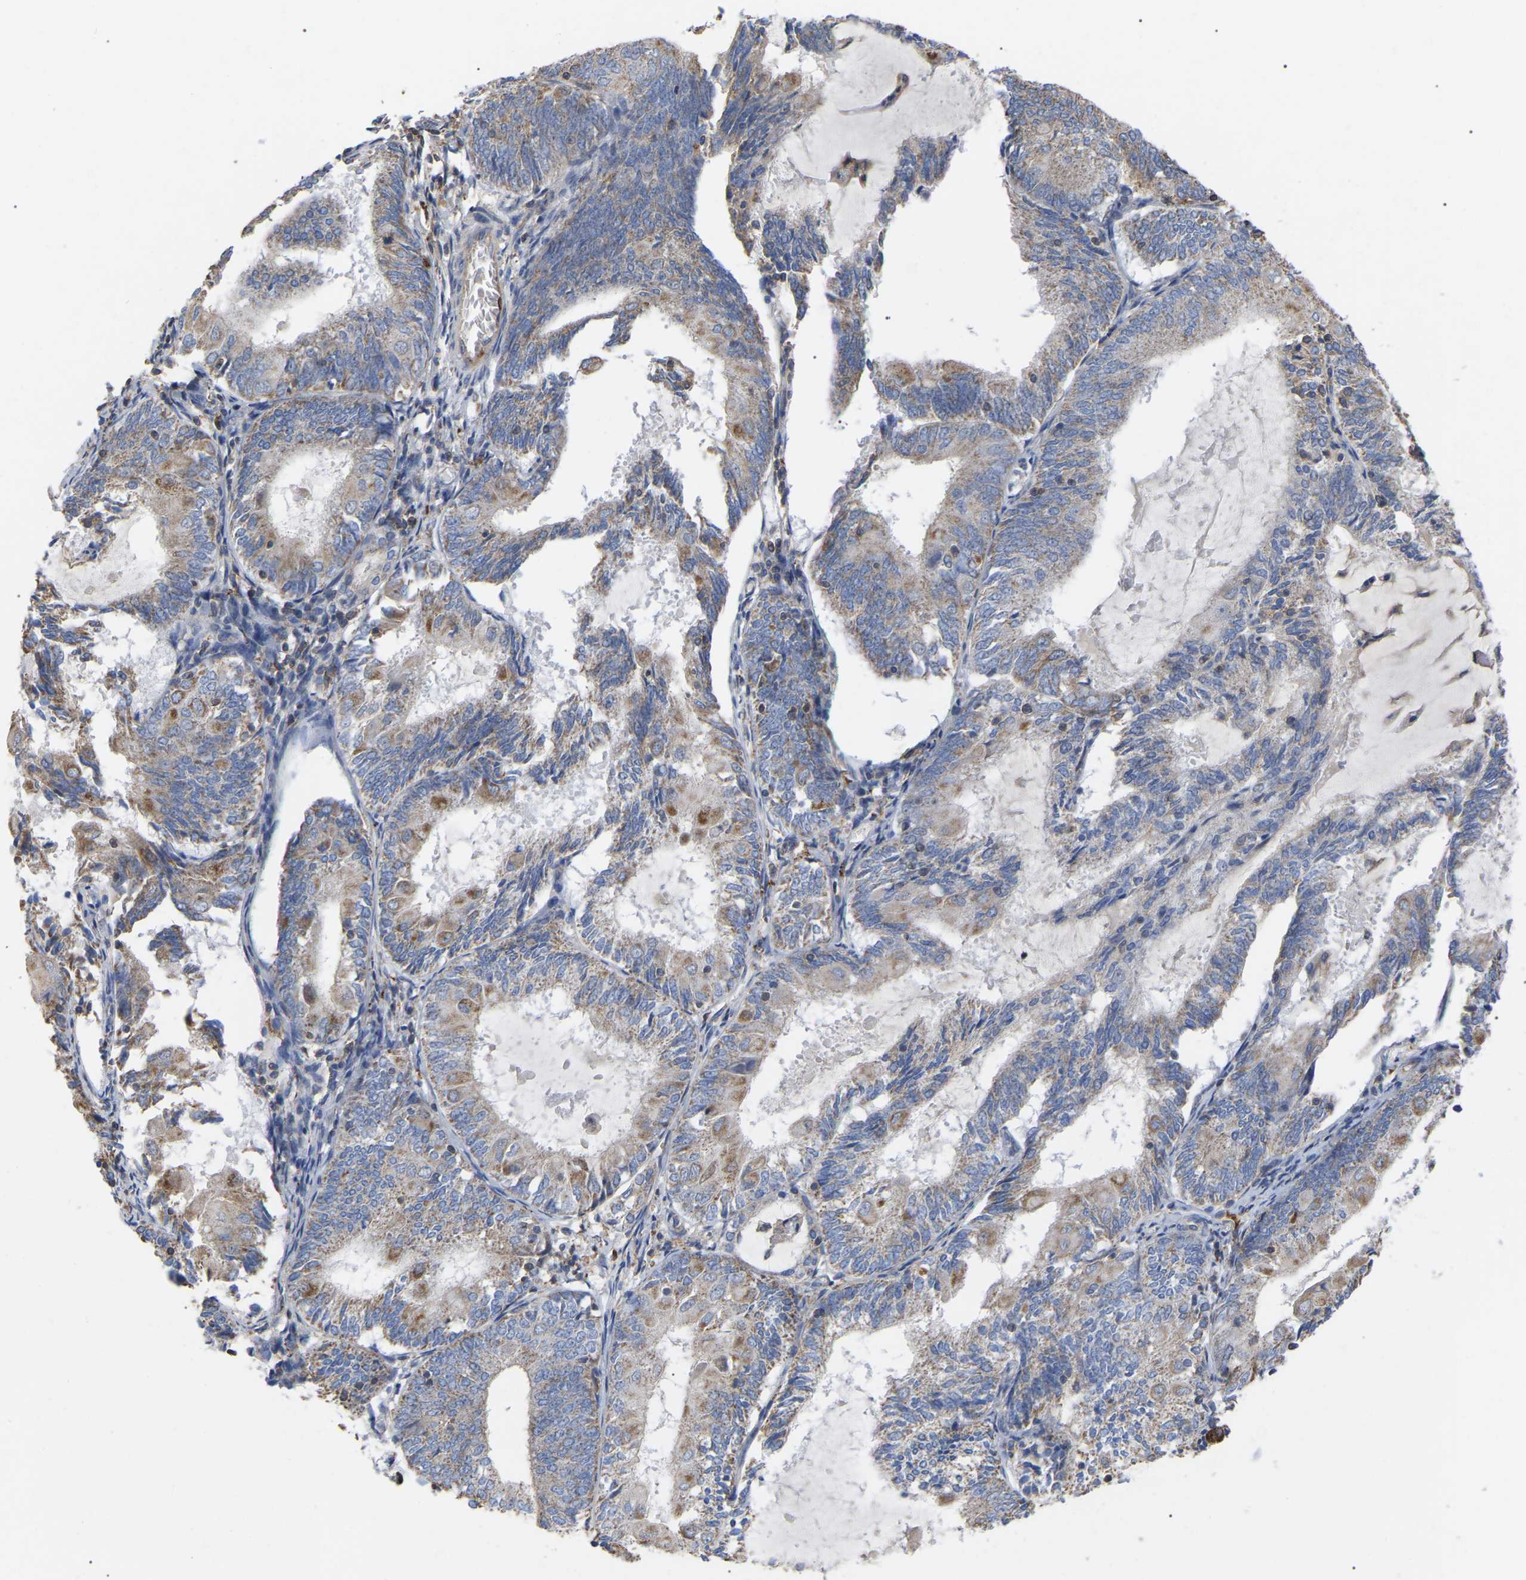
{"staining": {"intensity": "weak", "quantity": ">75%", "location": "cytoplasmic/membranous"}, "tissue": "endometrial cancer", "cell_type": "Tumor cells", "image_type": "cancer", "snomed": [{"axis": "morphology", "description": "Adenocarcinoma, NOS"}, {"axis": "topography", "description": "Endometrium"}], "caption": "Immunohistochemical staining of human endometrial cancer displays weak cytoplasmic/membranous protein positivity in approximately >75% of tumor cells. The staining is performed using DAB brown chromogen to label protein expression. The nuclei are counter-stained blue using hematoxylin.", "gene": "FAM171A2", "patient": {"sex": "female", "age": 81}}